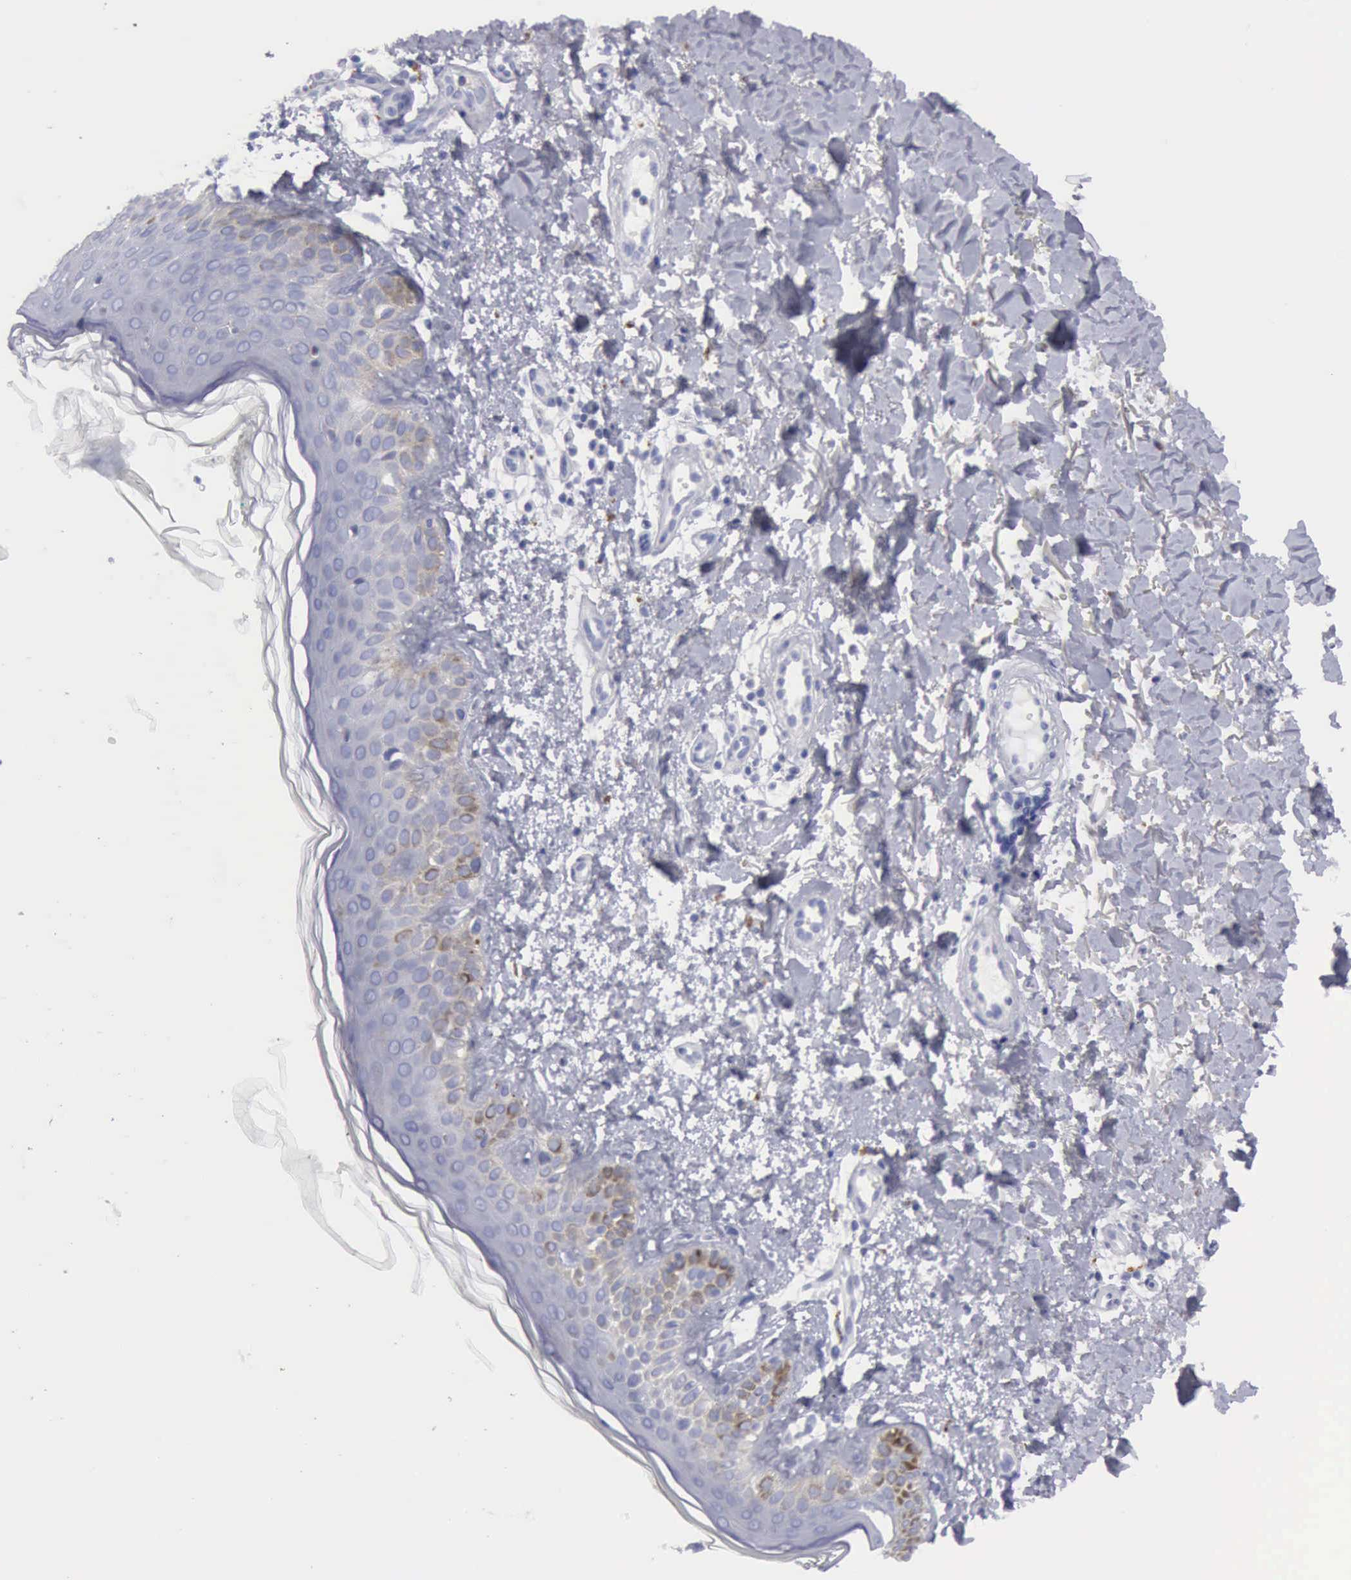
{"staining": {"intensity": "weak", "quantity": "<25%", "location": "cytoplasmic/membranous"}, "tissue": "melanoma", "cell_type": "Tumor cells", "image_type": "cancer", "snomed": [{"axis": "morphology", "description": "Malignant melanoma, NOS"}, {"axis": "topography", "description": "Skin"}], "caption": "This is an immunohistochemistry (IHC) image of melanoma. There is no staining in tumor cells.", "gene": "CTSS", "patient": {"sex": "male", "age": 49}}